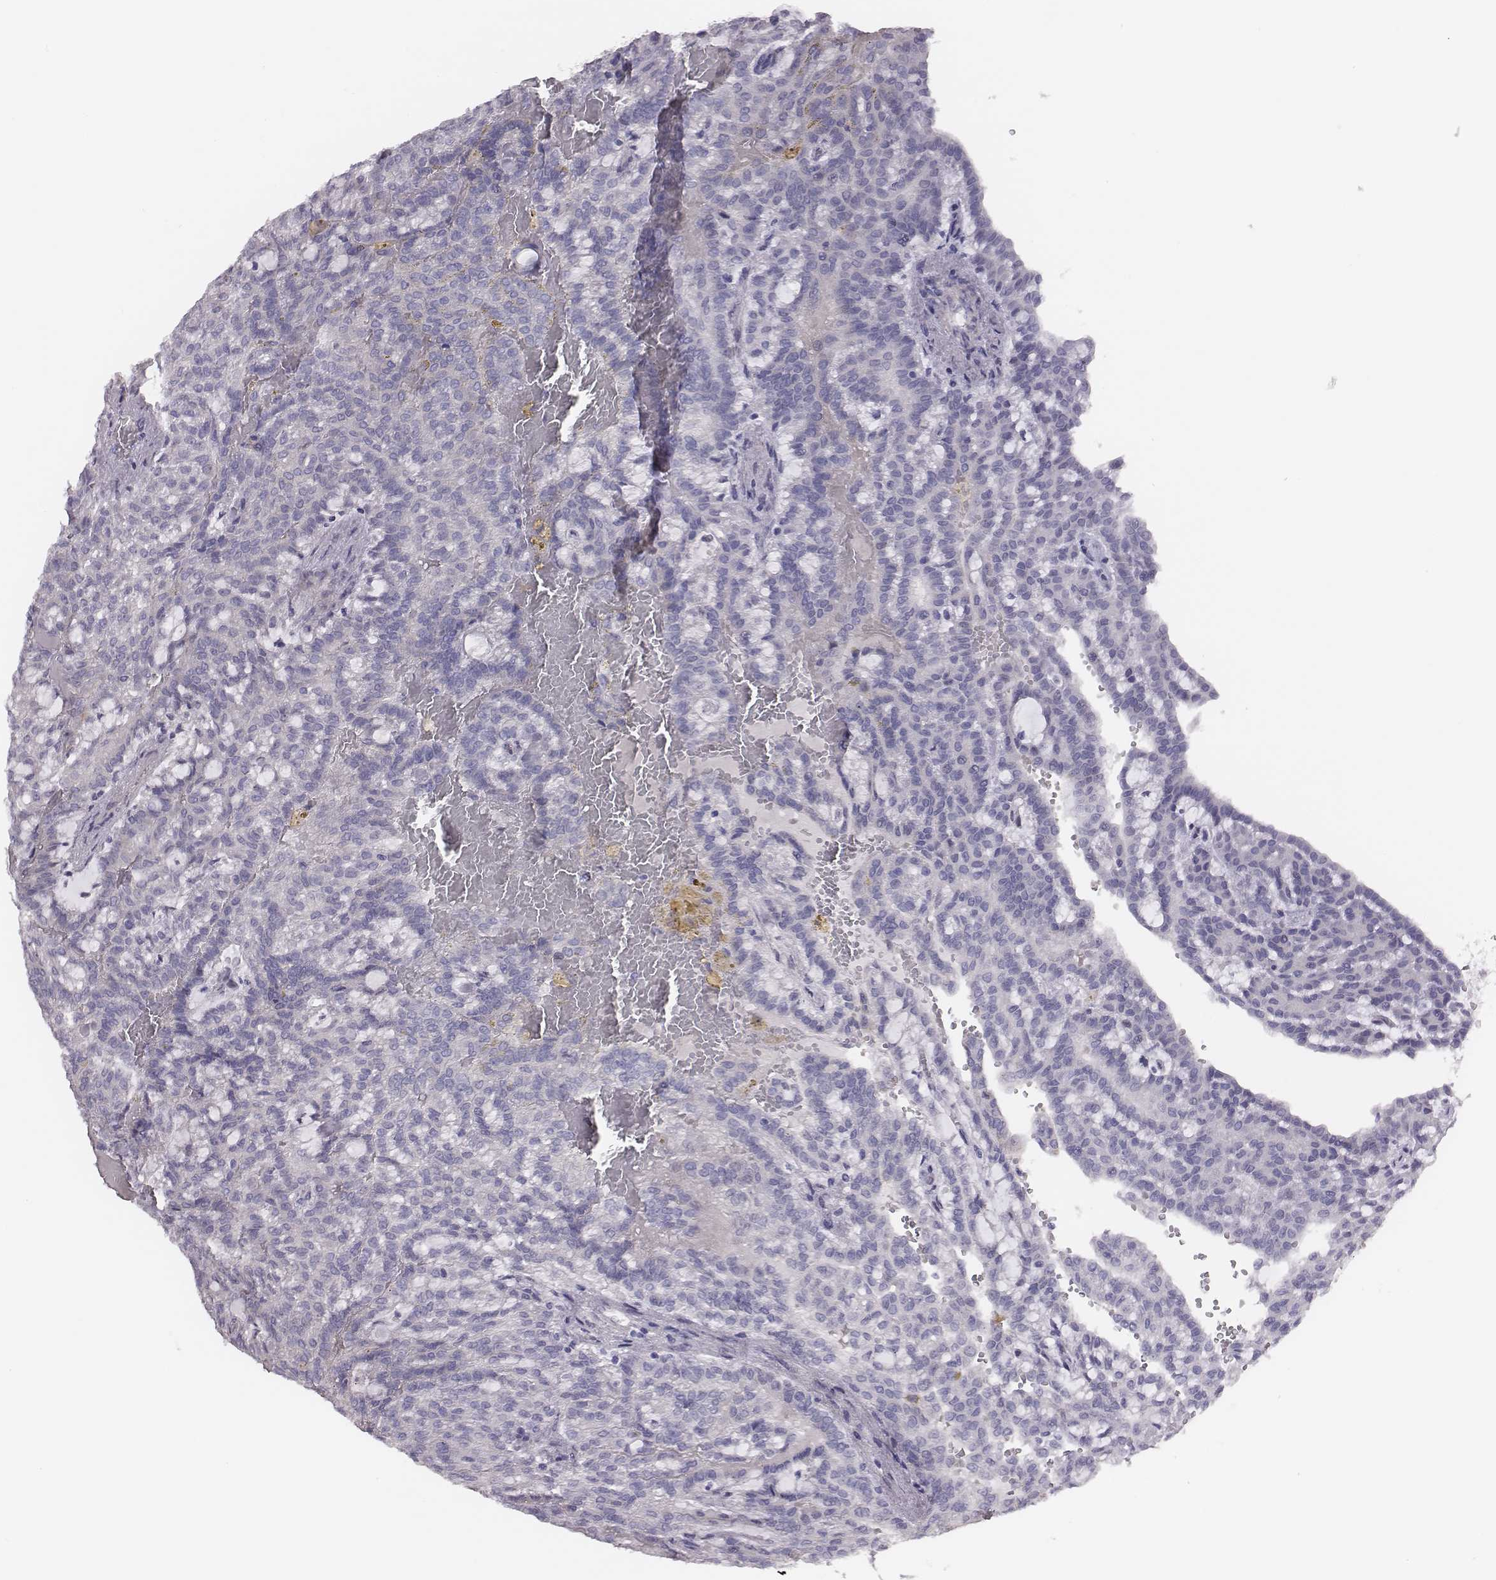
{"staining": {"intensity": "negative", "quantity": "none", "location": "none"}, "tissue": "renal cancer", "cell_type": "Tumor cells", "image_type": "cancer", "snomed": [{"axis": "morphology", "description": "Adenocarcinoma, NOS"}, {"axis": "topography", "description": "Kidney"}], "caption": "This is a histopathology image of immunohistochemistry staining of renal adenocarcinoma, which shows no positivity in tumor cells.", "gene": "SCML2", "patient": {"sex": "male", "age": 63}}